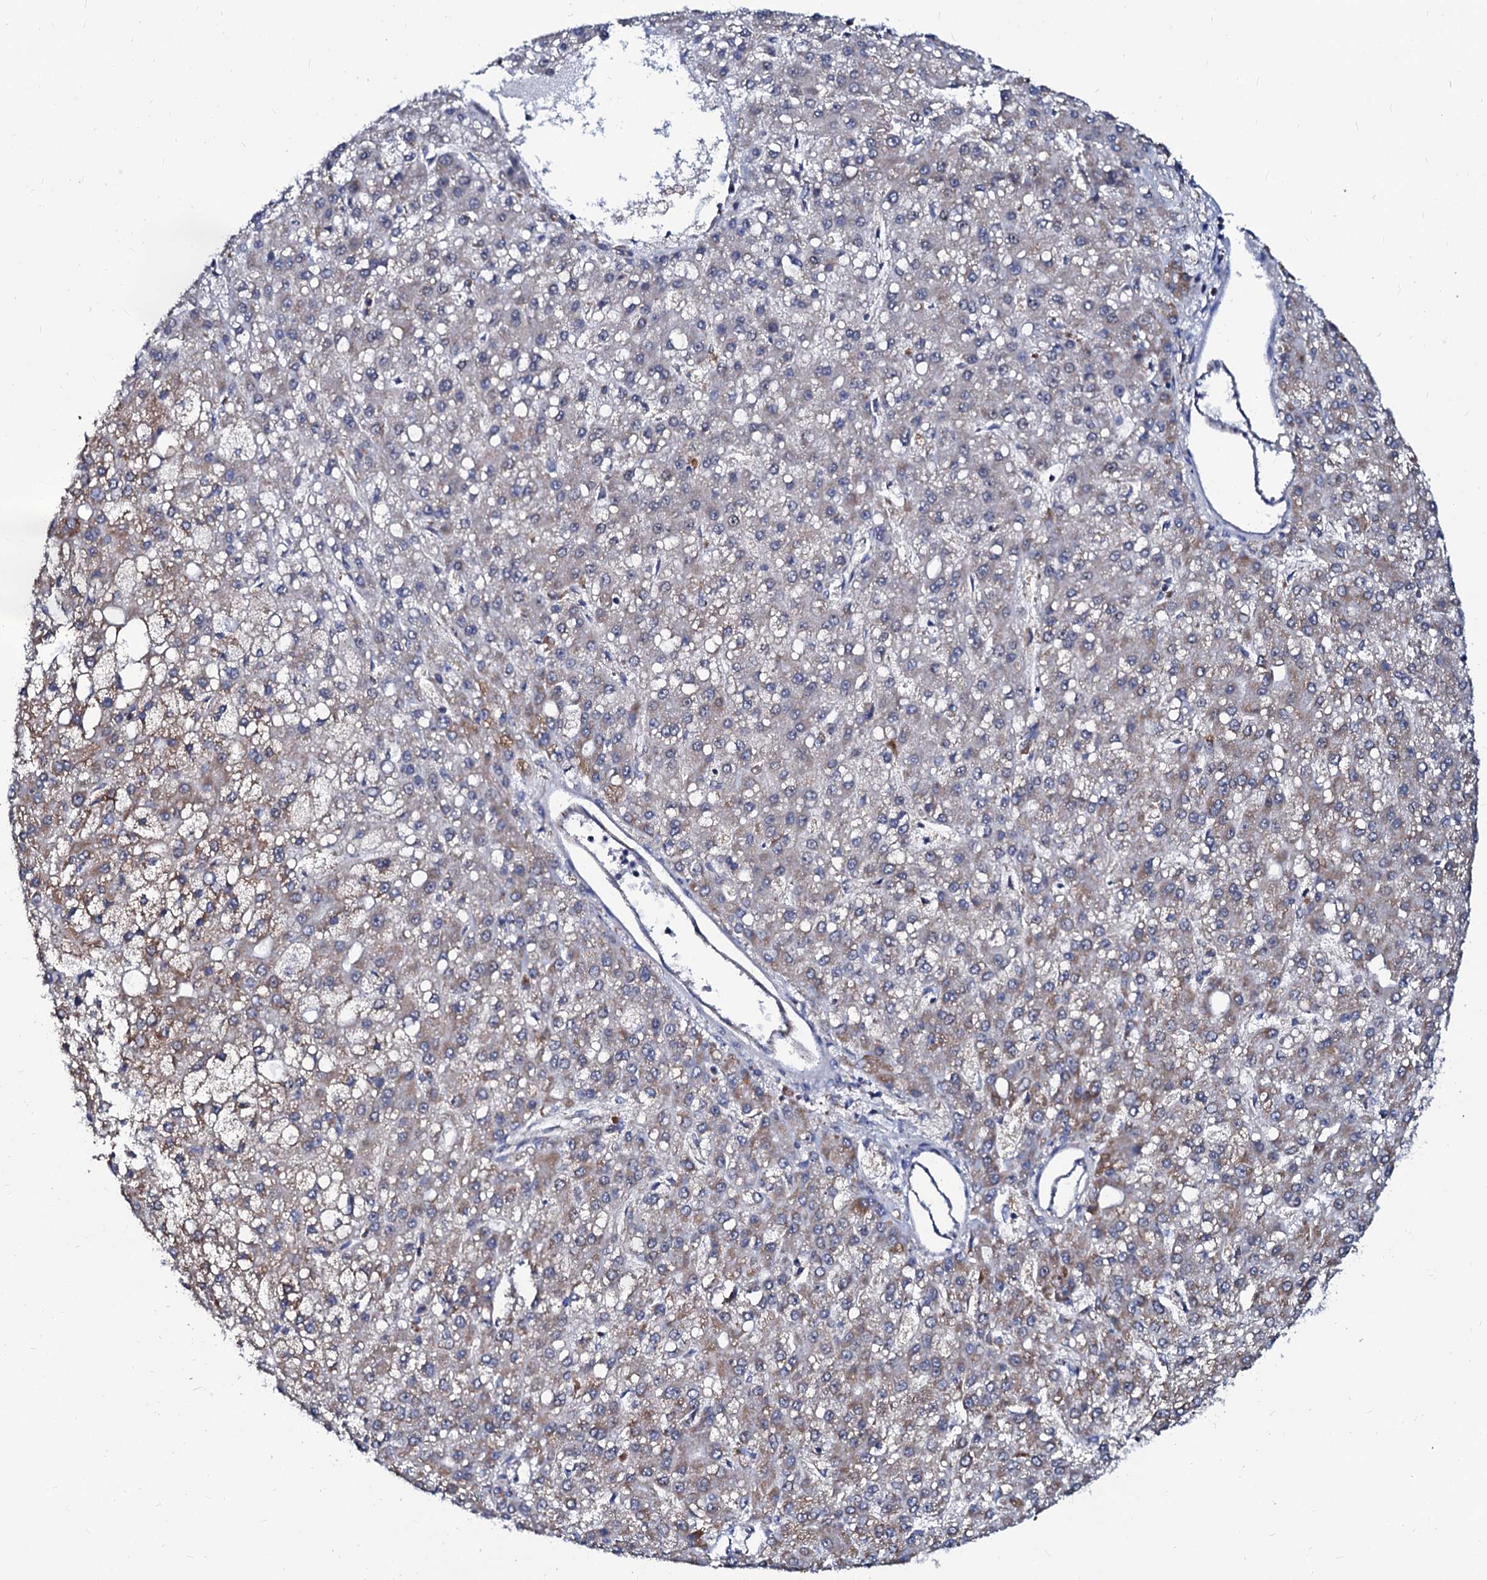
{"staining": {"intensity": "strong", "quantity": "25%-75%", "location": "cytoplasmic/membranous"}, "tissue": "liver cancer", "cell_type": "Tumor cells", "image_type": "cancer", "snomed": [{"axis": "morphology", "description": "Carcinoma, Hepatocellular, NOS"}, {"axis": "topography", "description": "Liver"}], "caption": "Immunohistochemistry micrograph of neoplastic tissue: human liver hepatocellular carcinoma stained using IHC exhibits high levels of strong protein expression localized specifically in the cytoplasmic/membranous of tumor cells, appearing as a cytoplasmic/membranous brown color.", "gene": "SLC37A4", "patient": {"sex": "male", "age": 67}}